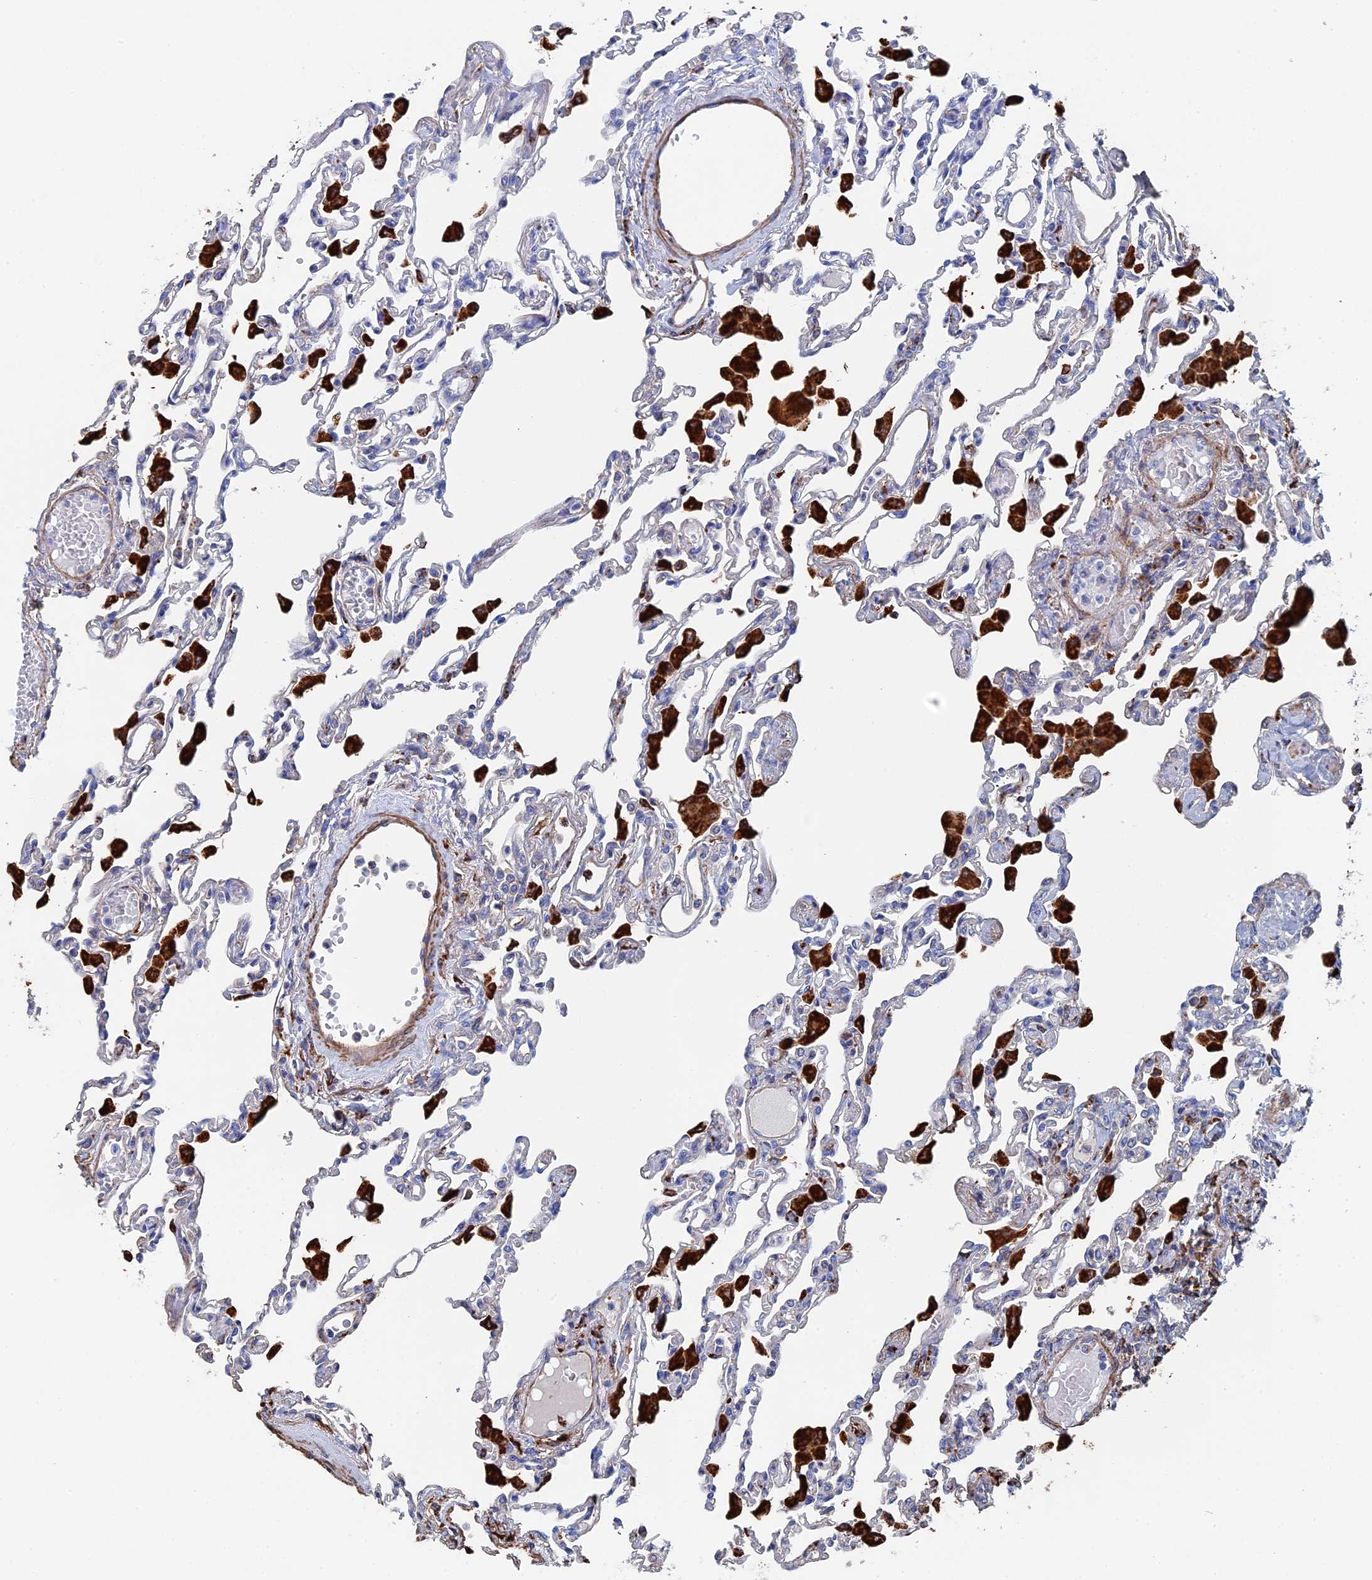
{"staining": {"intensity": "negative", "quantity": "none", "location": "none"}, "tissue": "lung", "cell_type": "Alveolar cells", "image_type": "normal", "snomed": [{"axis": "morphology", "description": "Normal tissue, NOS"}, {"axis": "topography", "description": "Bronchus"}, {"axis": "topography", "description": "Lung"}], "caption": "Micrograph shows no significant protein positivity in alveolar cells of unremarkable lung. (Immunohistochemistry (ihc), brightfield microscopy, high magnification).", "gene": "STRA6", "patient": {"sex": "female", "age": 49}}